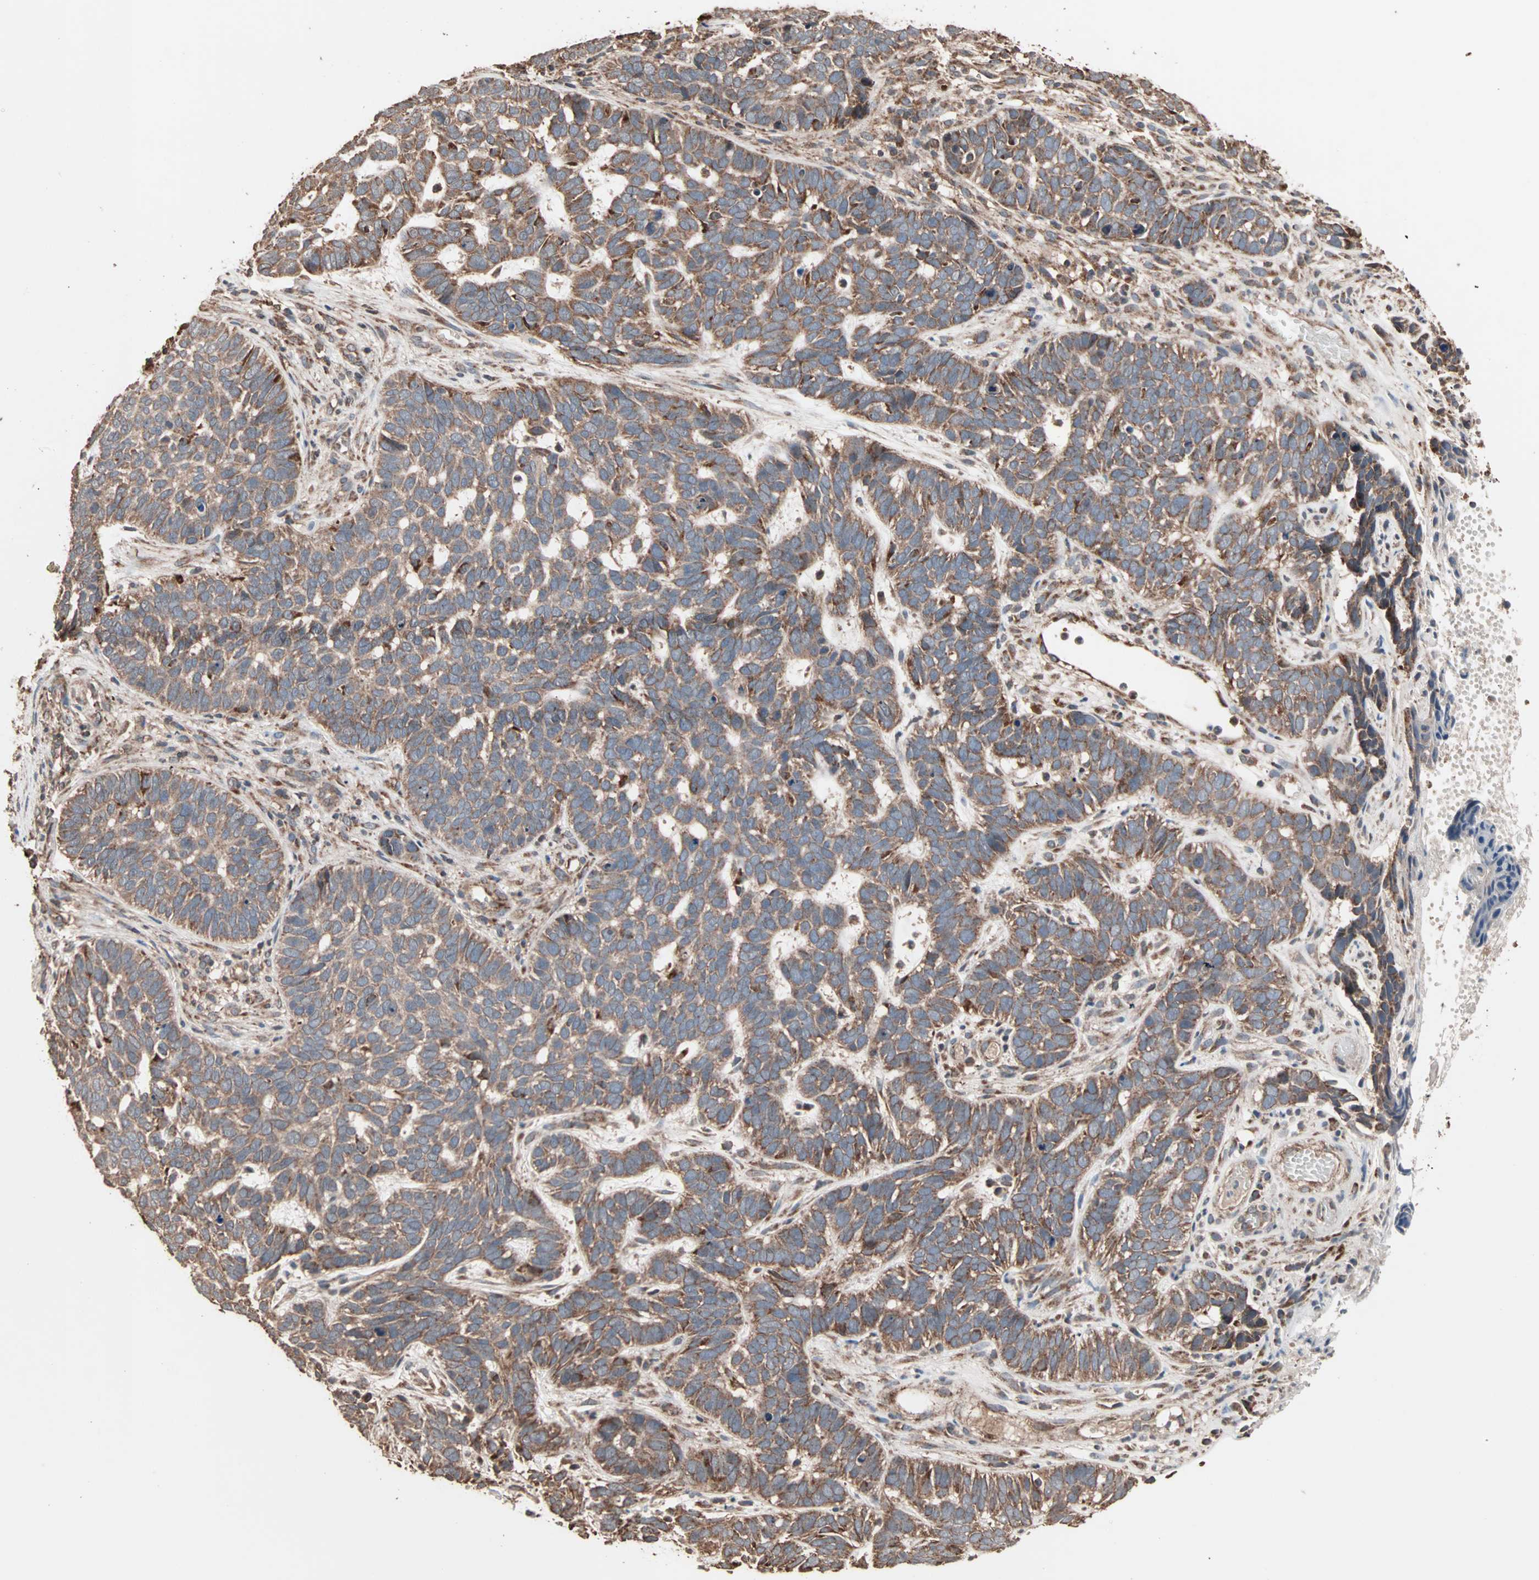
{"staining": {"intensity": "moderate", "quantity": ">75%", "location": "cytoplasmic/membranous"}, "tissue": "skin cancer", "cell_type": "Tumor cells", "image_type": "cancer", "snomed": [{"axis": "morphology", "description": "Basal cell carcinoma"}, {"axis": "topography", "description": "Skin"}], "caption": "Moderate cytoplasmic/membranous expression is appreciated in approximately >75% of tumor cells in skin cancer (basal cell carcinoma).", "gene": "MRPL2", "patient": {"sex": "male", "age": 87}}